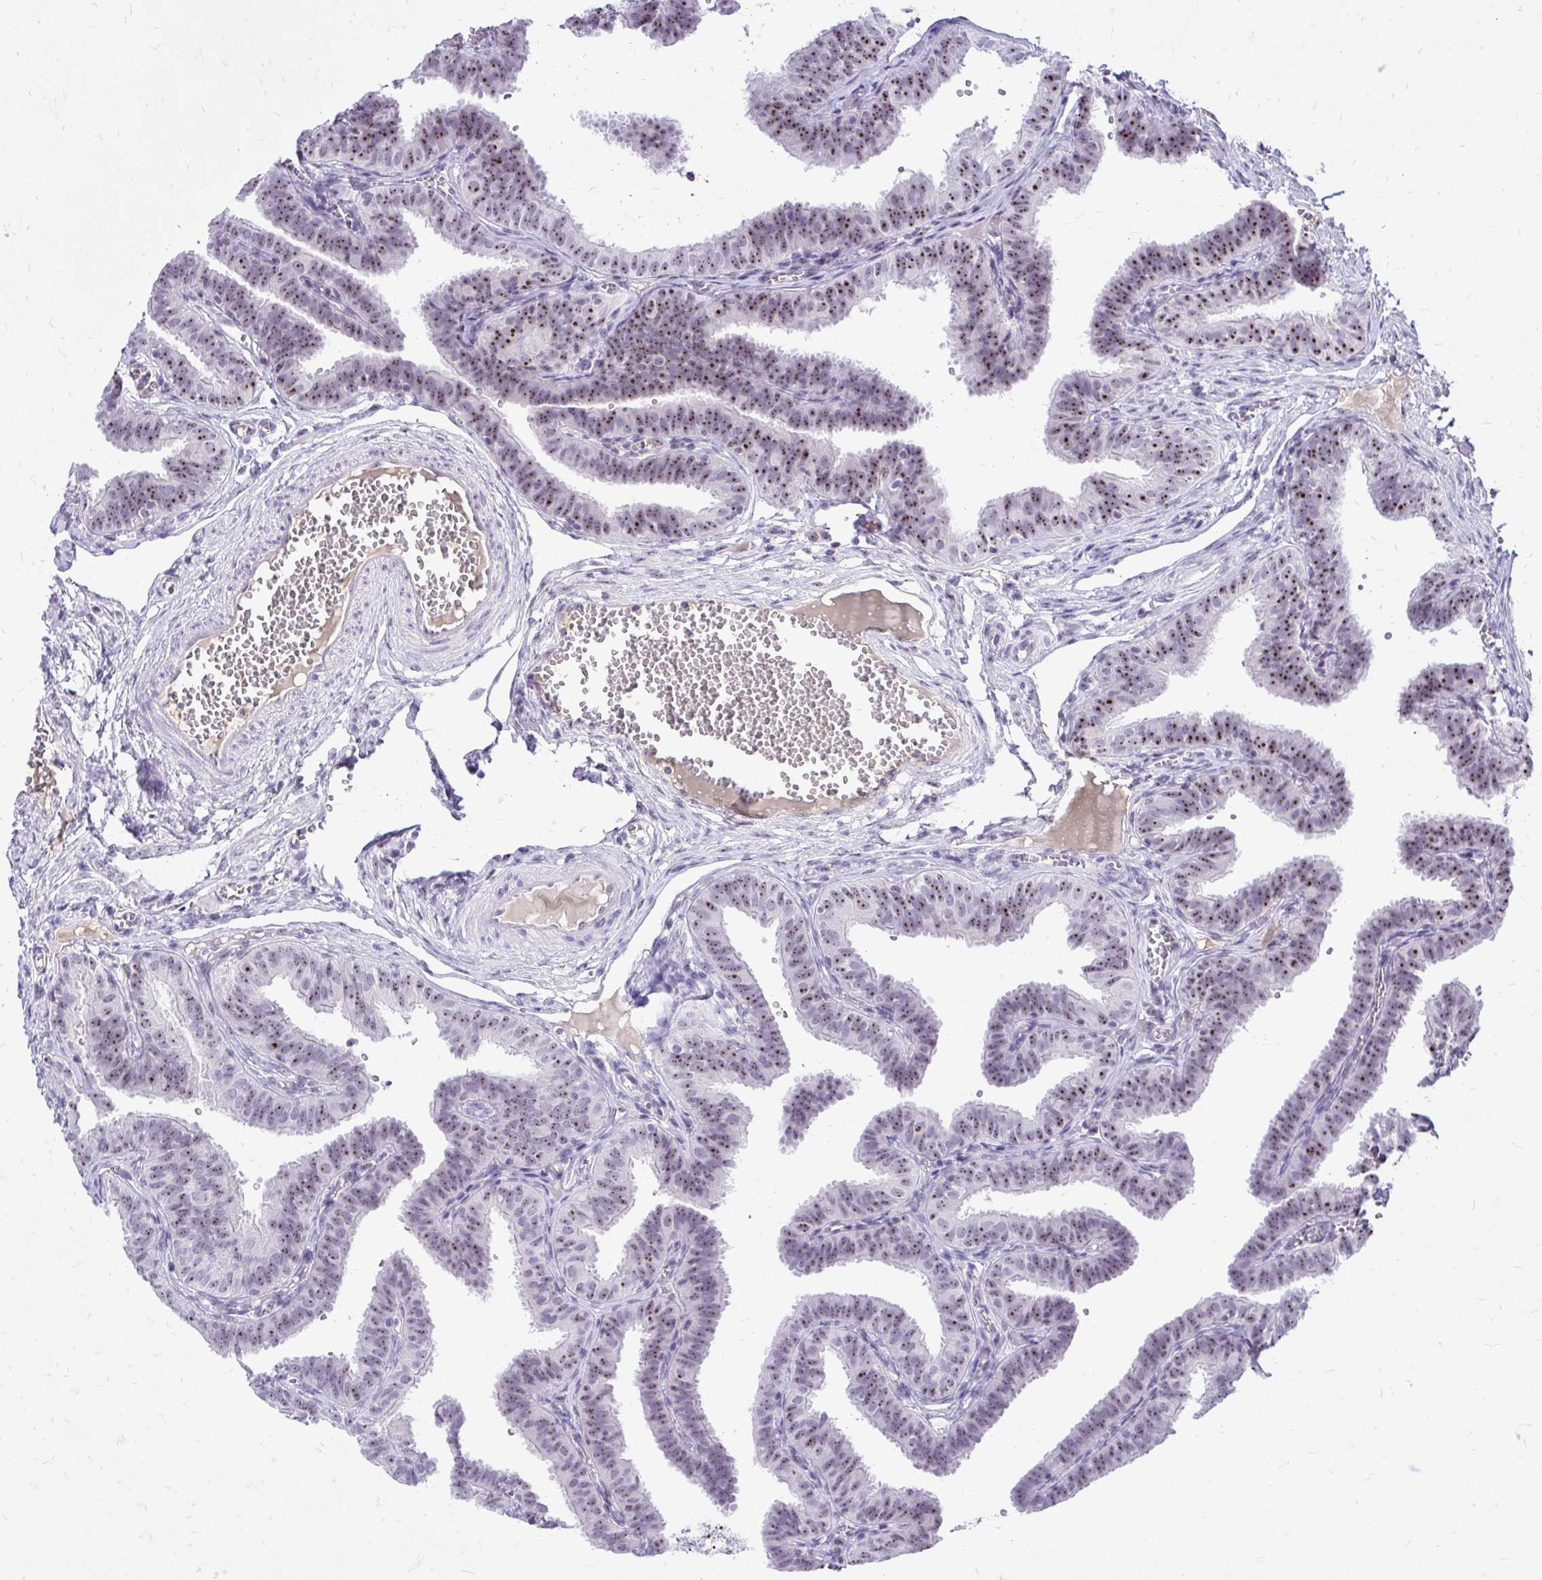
{"staining": {"intensity": "moderate", "quantity": "25%-75%", "location": "nuclear"}, "tissue": "fallopian tube", "cell_type": "Glandular cells", "image_type": "normal", "snomed": [{"axis": "morphology", "description": "Normal tissue, NOS"}, {"axis": "topography", "description": "Fallopian tube"}], "caption": "IHC image of benign human fallopian tube stained for a protein (brown), which displays medium levels of moderate nuclear staining in approximately 25%-75% of glandular cells.", "gene": "NIFK", "patient": {"sex": "female", "age": 25}}